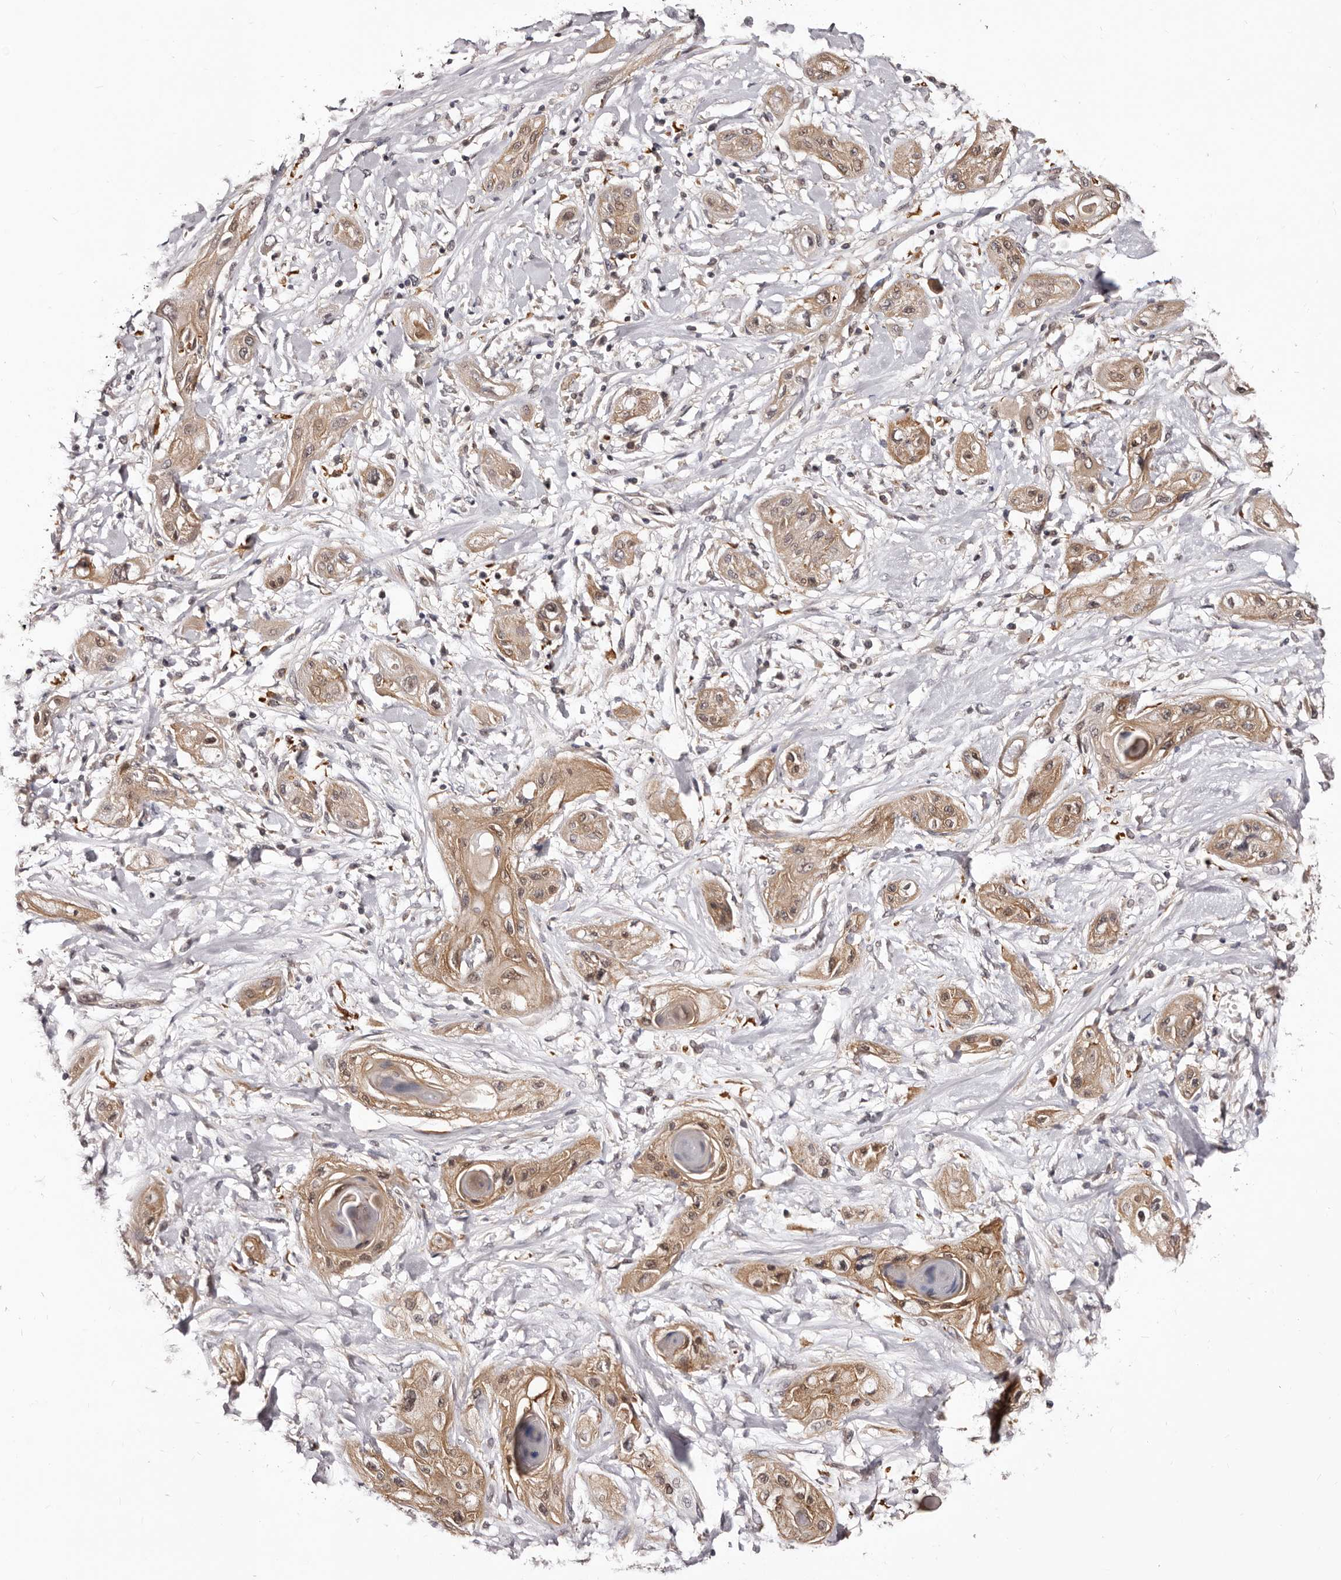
{"staining": {"intensity": "moderate", "quantity": ">75%", "location": "cytoplasmic/membranous,nuclear"}, "tissue": "lung cancer", "cell_type": "Tumor cells", "image_type": "cancer", "snomed": [{"axis": "morphology", "description": "Squamous cell carcinoma, NOS"}, {"axis": "topography", "description": "Lung"}], "caption": "IHC staining of lung cancer (squamous cell carcinoma), which exhibits medium levels of moderate cytoplasmic/membranous and nuclear expression in approximately >75% of tumor cells indicating moderate cytoplasmic/membranous and nuclear protein staining. The staining was performed using DAB (3,3'-diaminobenzidine) (brown) for protein detection and nuclei were counterstained in hematoxylin (blue).", "gene": "MDP1", "patient": {"sex": "female", "age": 47}}